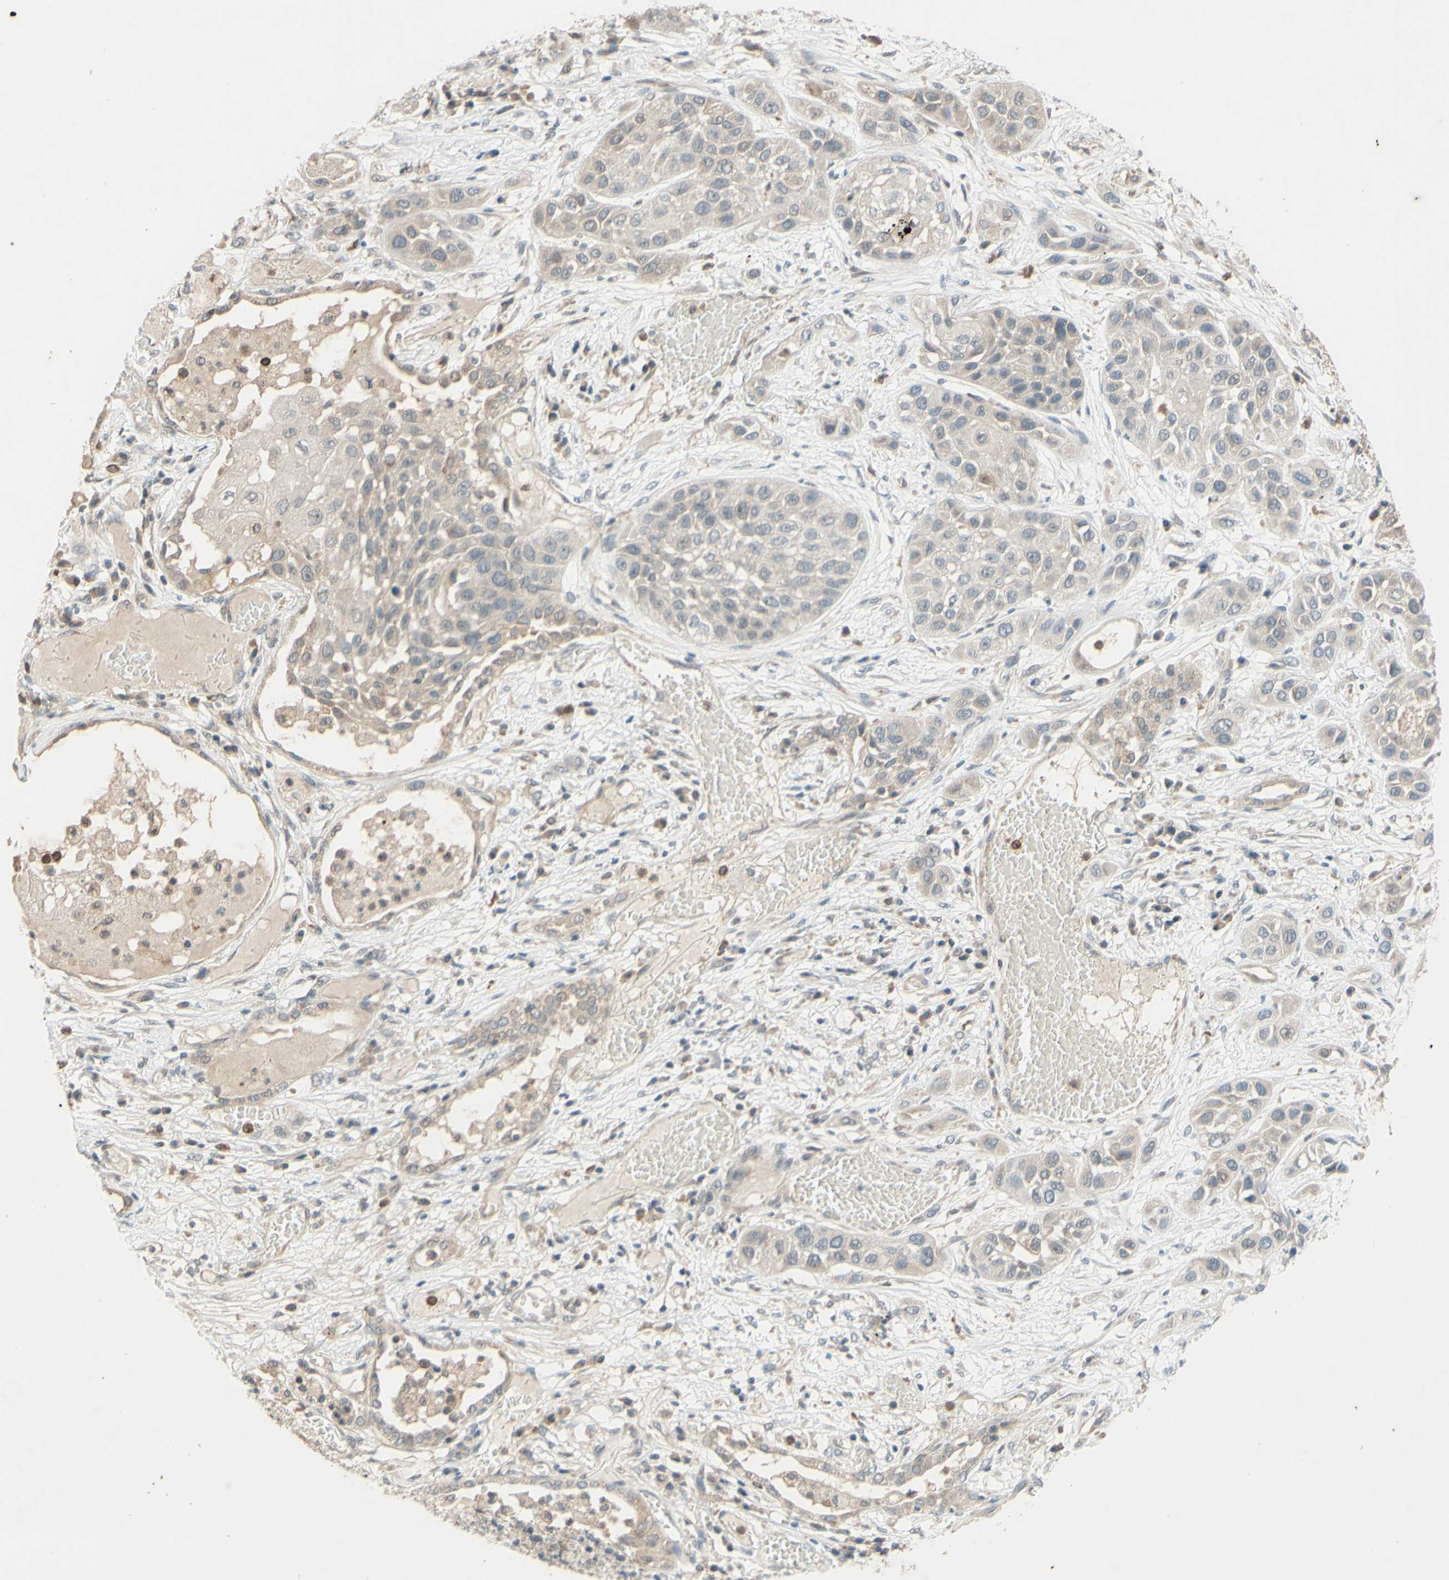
{"staining": {"intensity": "weak", "quantity": ">75%", "location": "cytoplasmic/membranous"}, "tissue": "lung cancer", "cell_type": "Tumor cells", "image_type": "cancer", "snomed": [{"axis": "morphology", "description": "Squamous cell carcinoma, NOS"}, {"axis": "topography", "description": "Lung"}], "caption": "Lung cancer was stained to show a protein in brown. There is low levels of weak cytoplasmic/membranous positivity in approximately >75% of tumor cells.", "gene": "GATA1", "patient": {"sex": "male", "age": 71}}